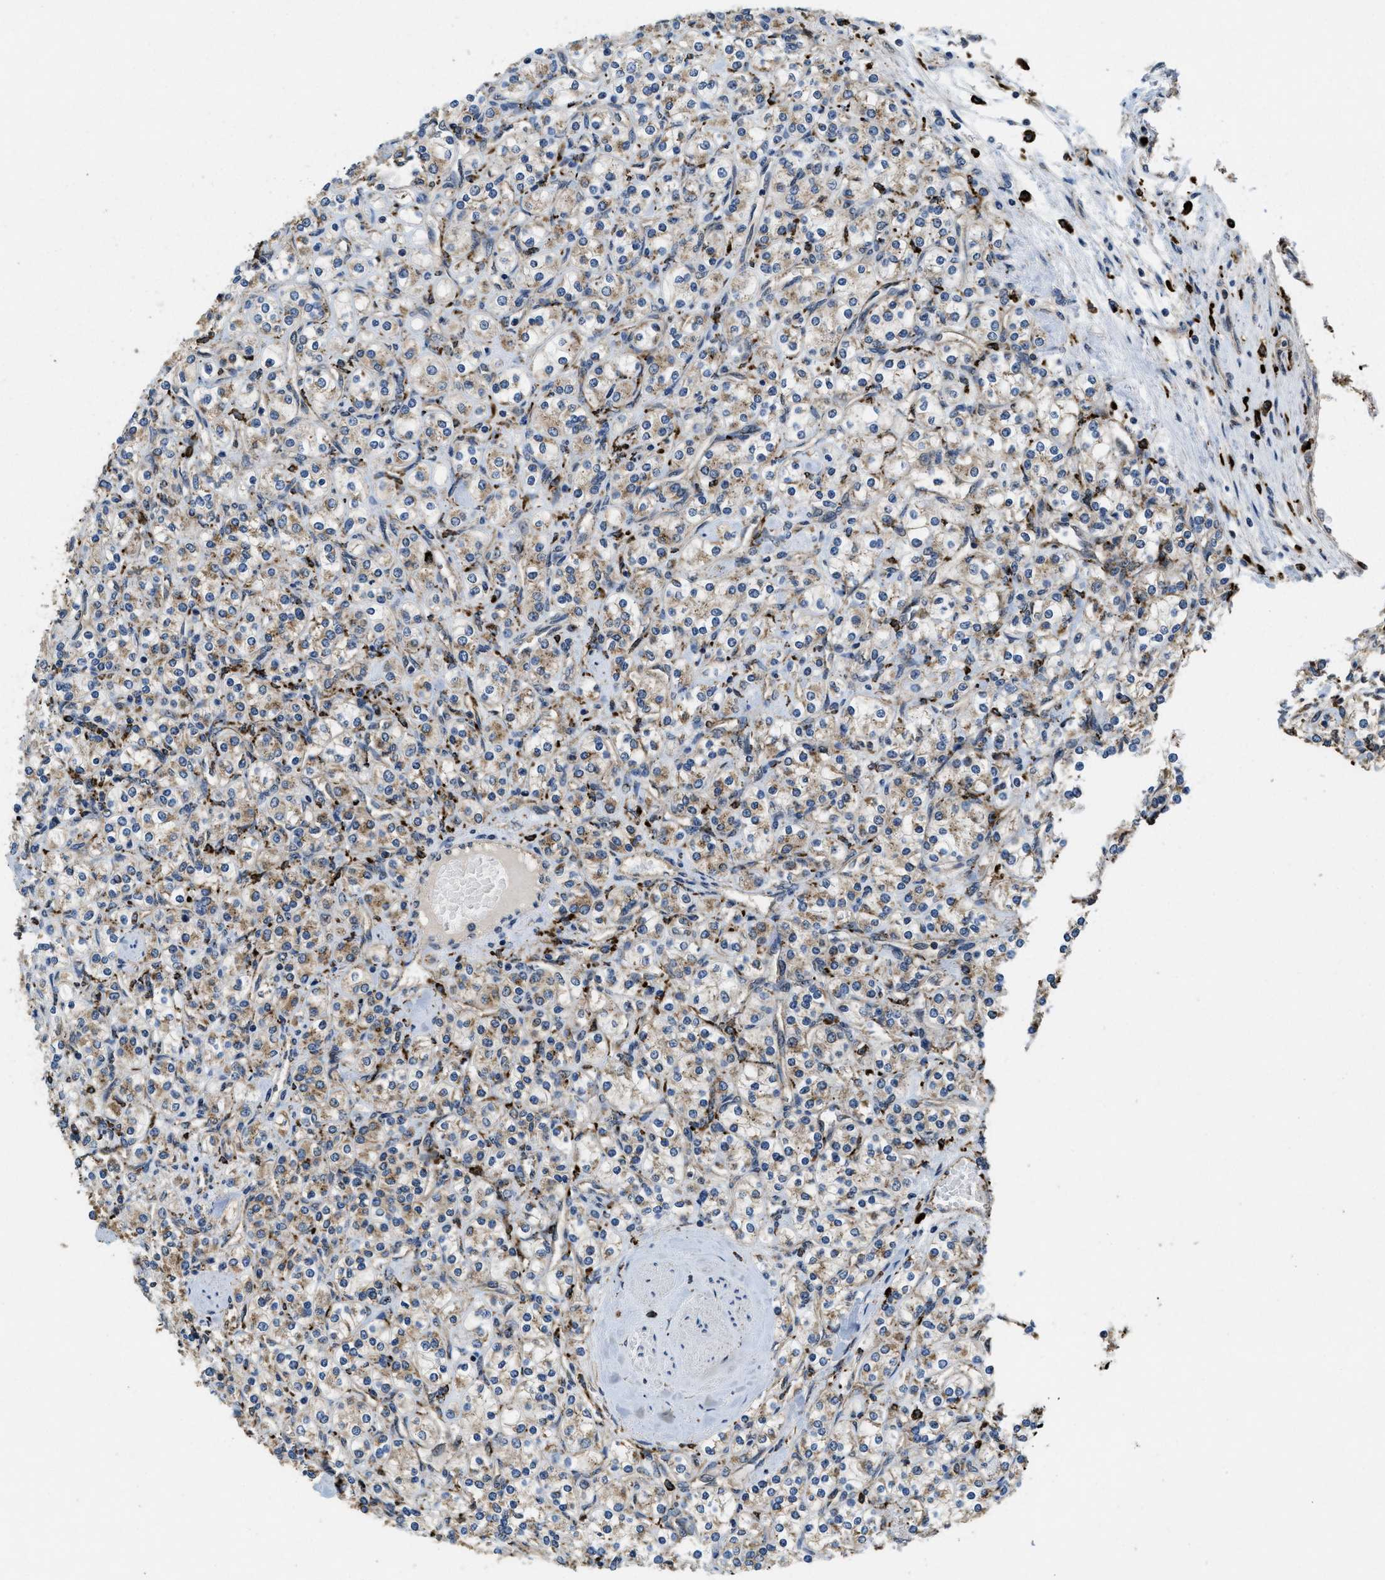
{"staining": {"intensity": "weak", "quantity": ">75%", "location": "cytoplasmic/membranous"}, "tissue": "renal cancer", "cell_type": "Tumor cells", "image_type": "cancer", "snomed": [{"axis": "morphology", "description": "Adenocarcinoma, NOS"}, {"axis": "topography", "description": "Kidney"}], "caption": "This is a histology image of immunohistochemistry staining of renal cancer, which shows weak positivity in the cytoplasmic/membranous of tumor cells.", "gene": "BMPR2", "patient": {"sex": "male", "age": 77}}